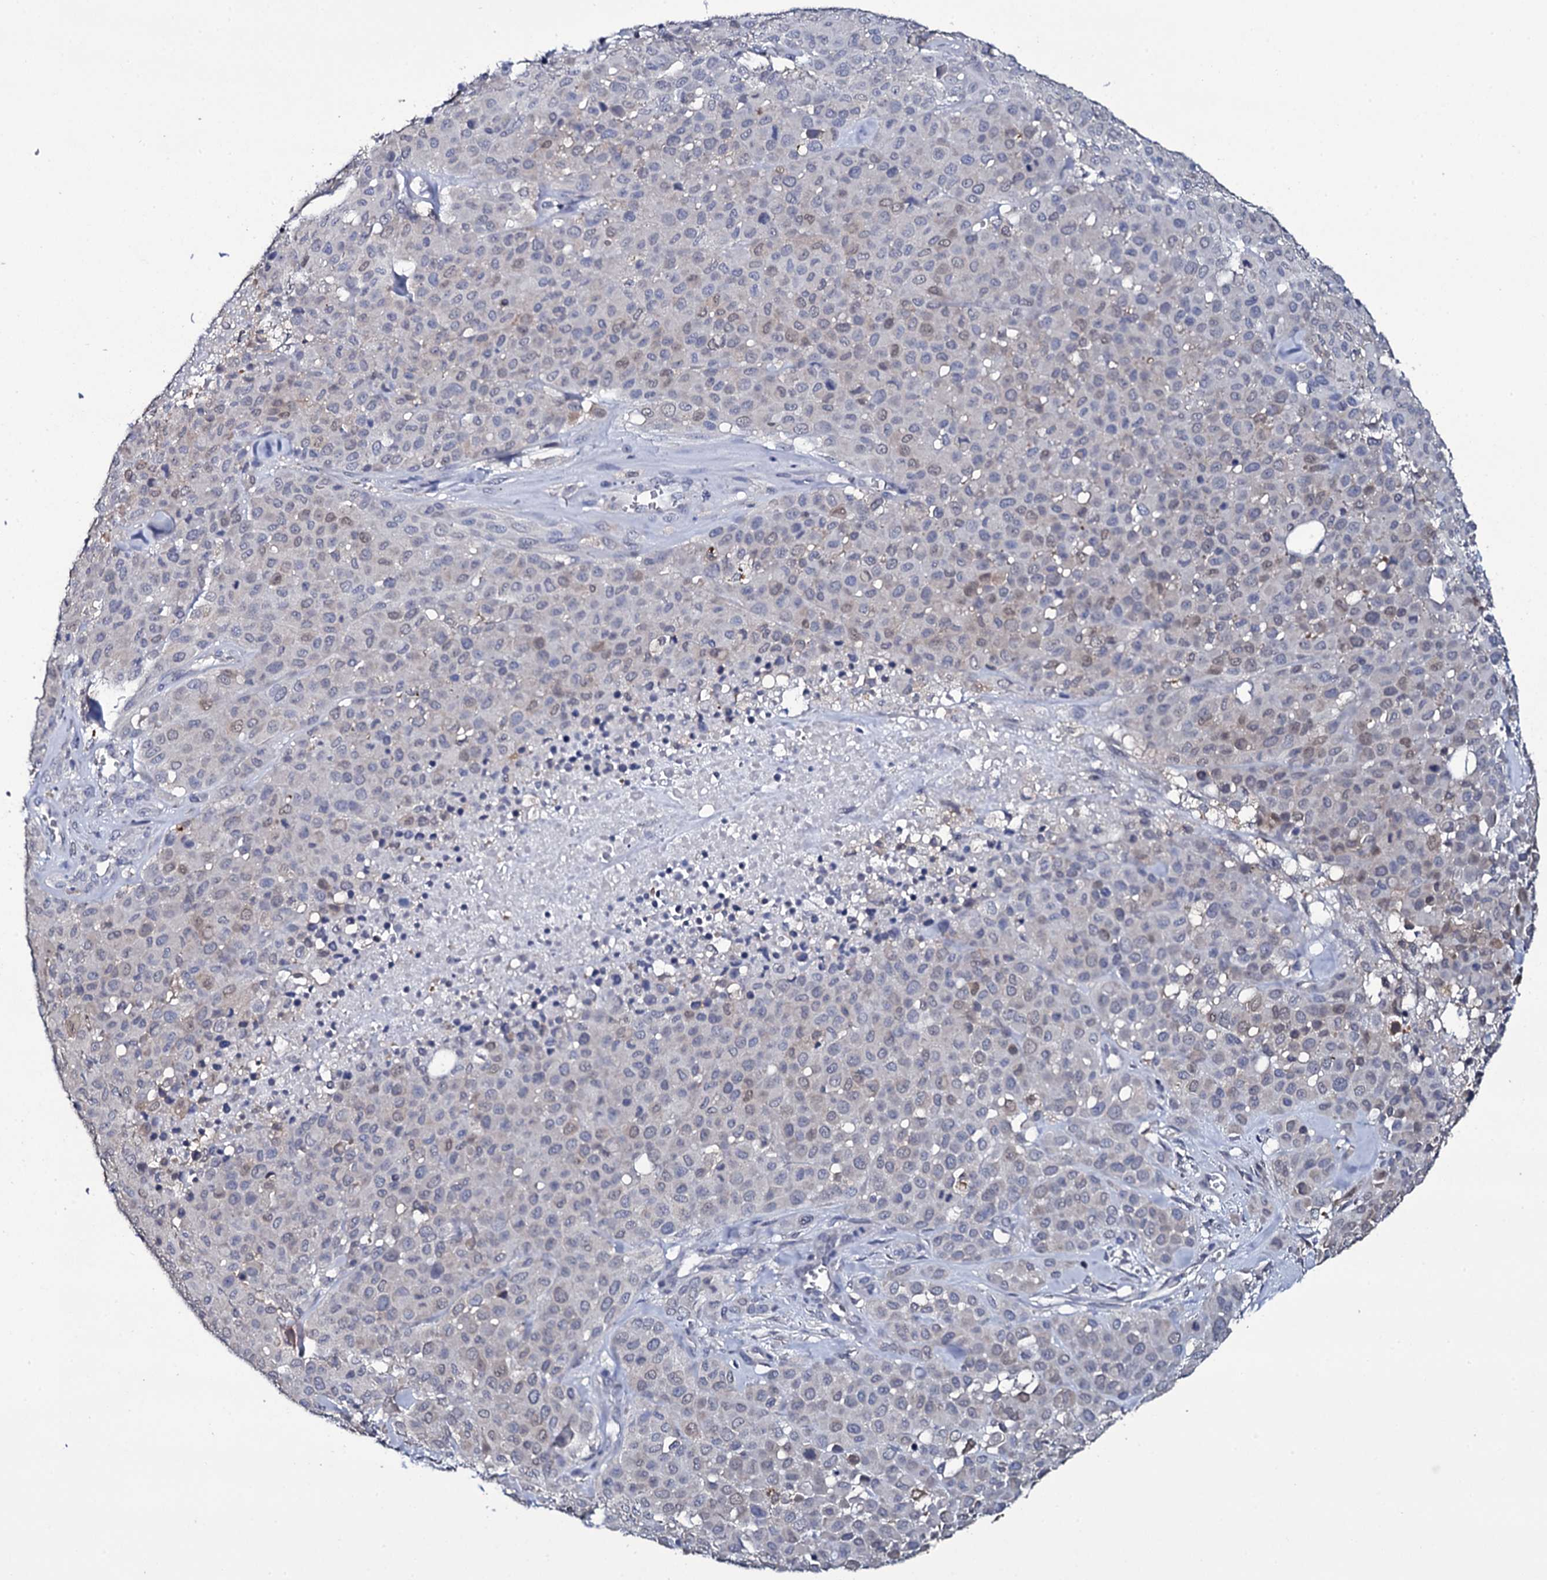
{"staining": {"intensity": "weak", "quantity": "<25%", "location": "nuclear"}, "tissue": "melanoma", "cell_type": "Tumor cells", "image_type": "cancer", "snomed": [{"axis": "morphology", "description": "Malignant melanoma, Metastatic site"}, {"axis": "topography", "description": "Skin"}], "caption": "Immunohistochemistry (IHC) of malignant melanoma (metastatic site) reveals no staining in tumor cells.", "gene": "CRYL1", "patient": {"sex": "female", "age": 81}}